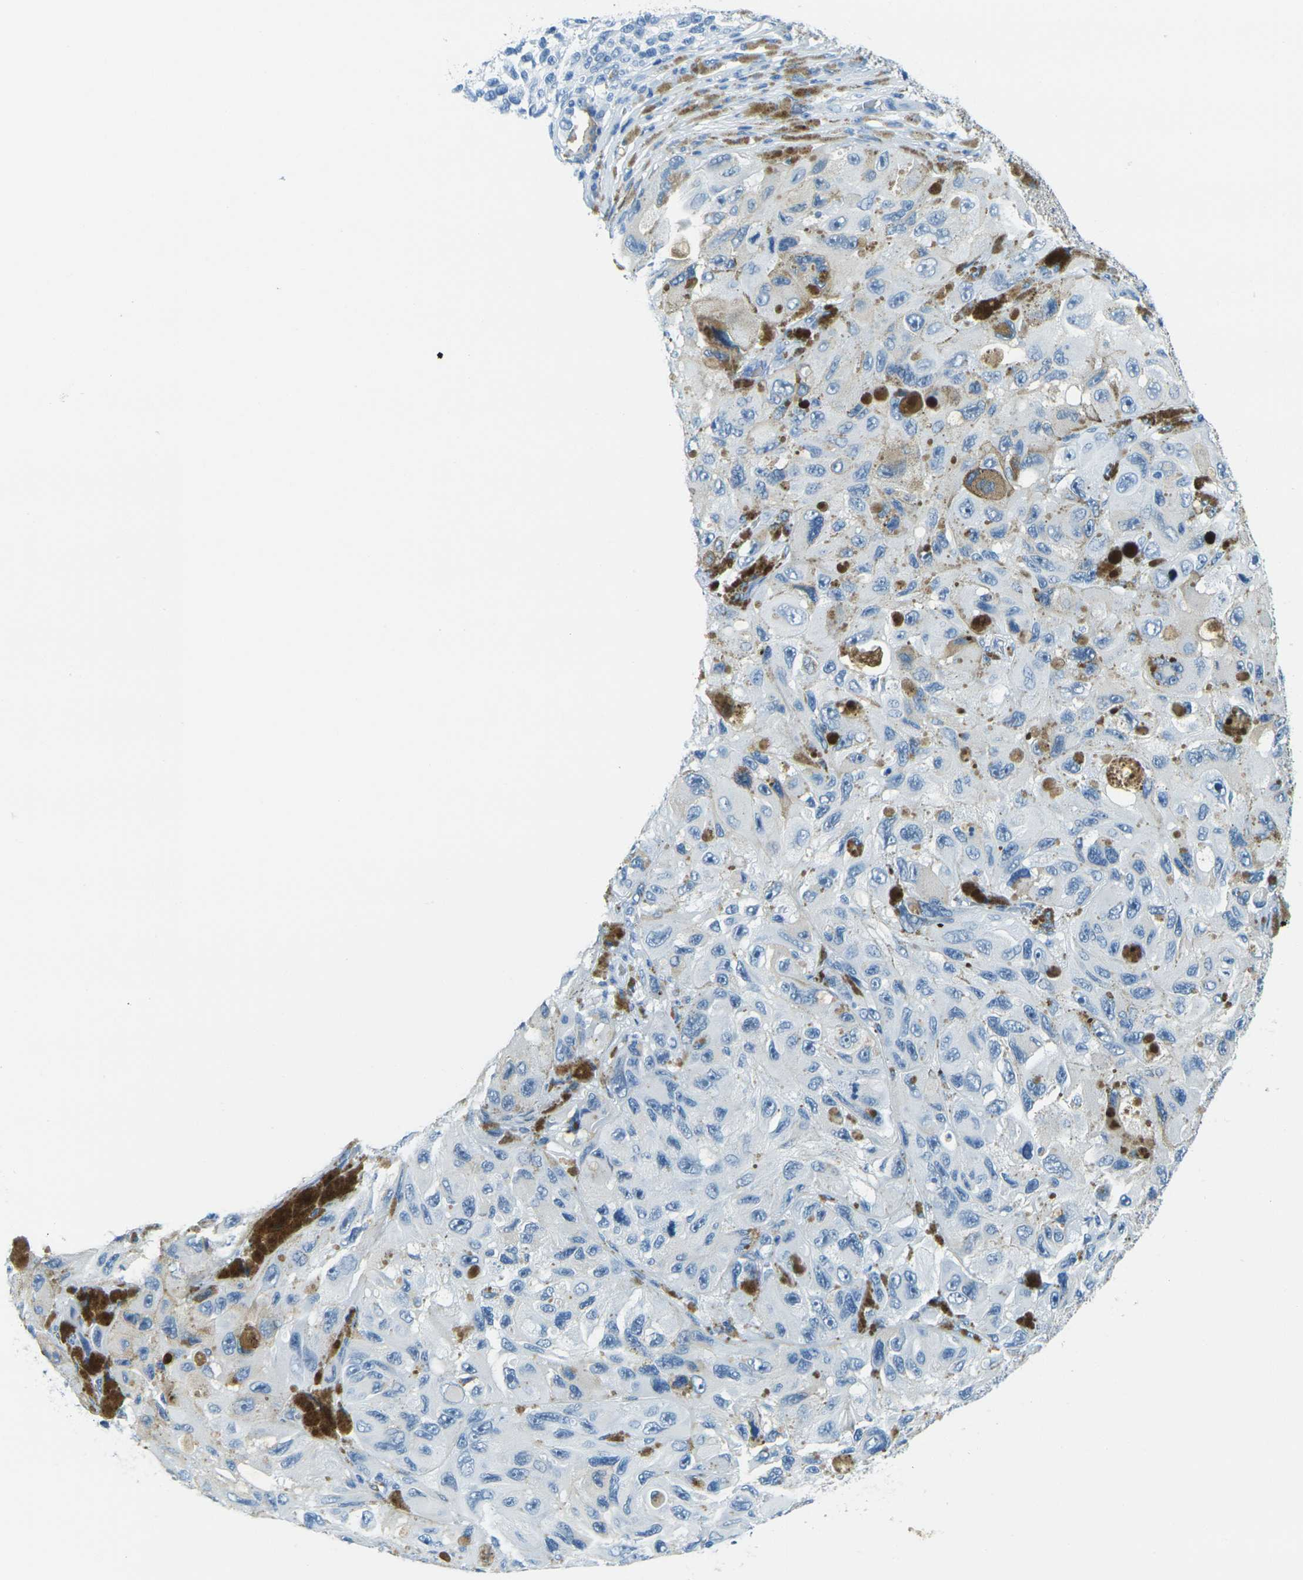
{"staining": {"intensity": "negative", "quantity": "none", "location": "none"}, "tissue": "melanoma", "cell_type": "Tumor cells", "image_type": "cancer", "snomed": [{"axis": "morphology", "description": "Malignant melanoma, NOS"}, {"axis": "topography", "description": "Skin"}], "caption": "The photomicrograph displays no staining of tumor cells in melanoma. (Immunohistochemistry (ihc), brightfield microscopy, high magnification).", "gene": "OCLN", "patient": {"sex": "female", "age": 73}}